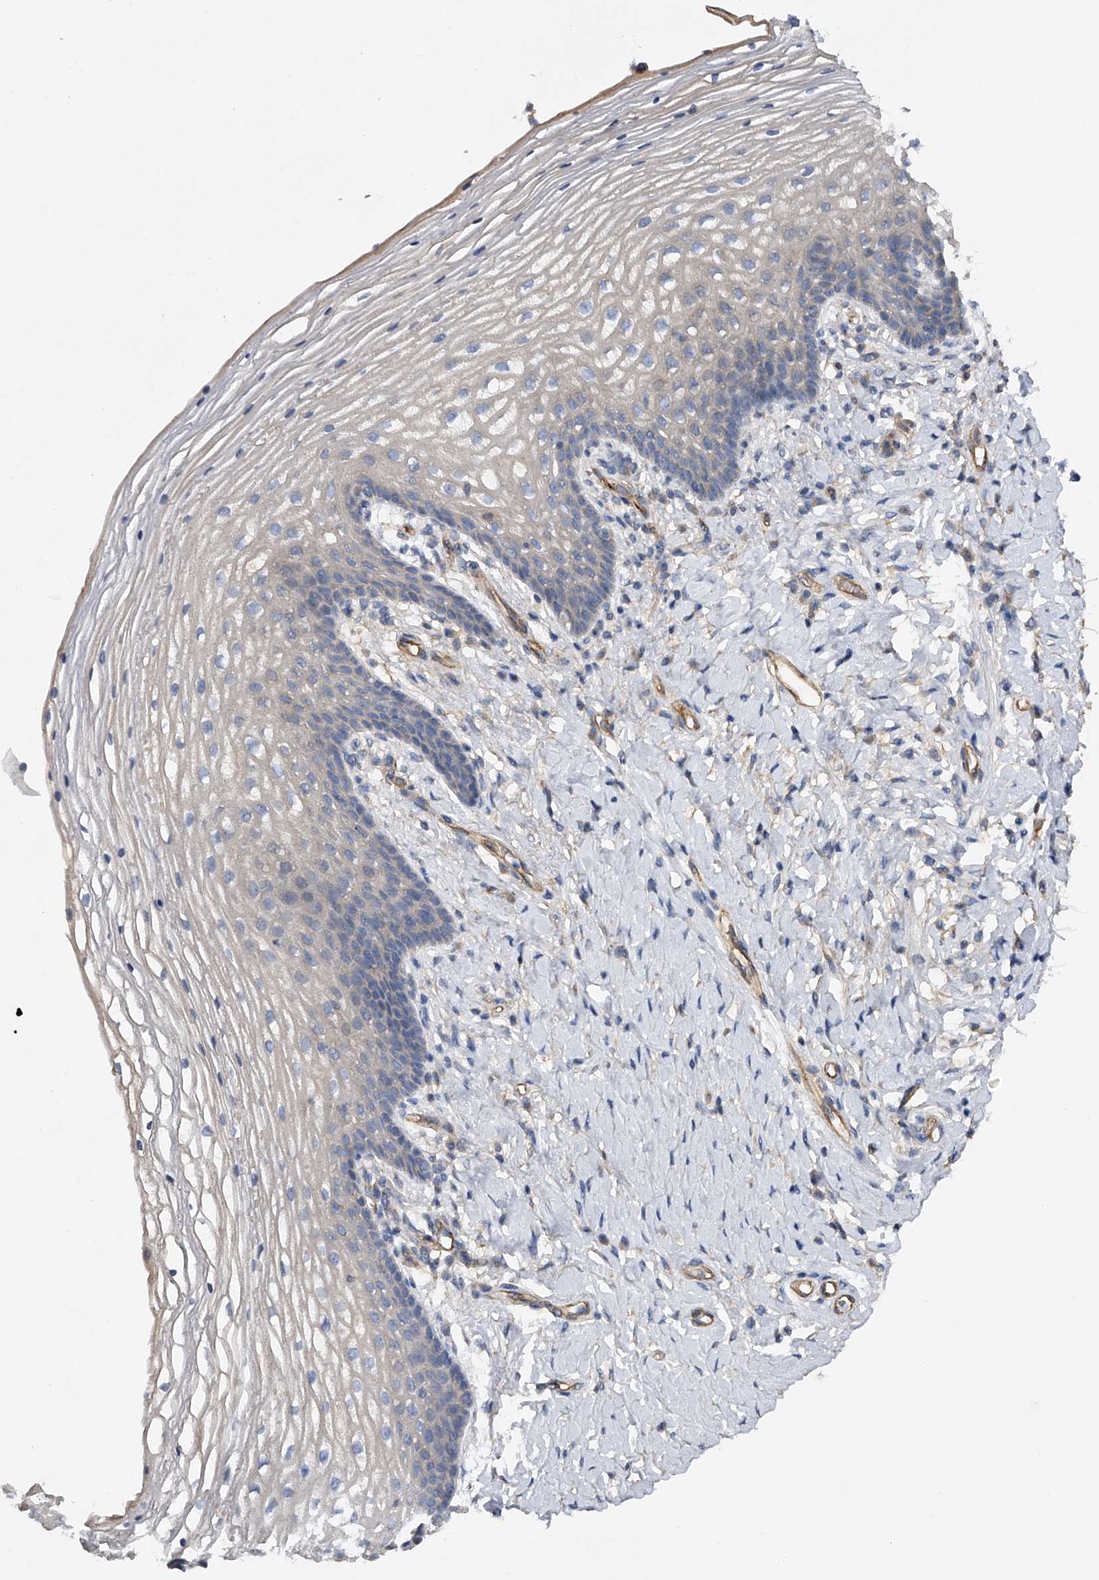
{"staining": {"intensity": "negative", "quantity": "none", "location": "none"}, "tissue": "vagina", "cell_type": "Squamous epithelial cells", "image_type": "normal", "snomed": [{"axis": "morphology", "description": "Normal tissue, NOS"}, {"axis": "topography", "description": "Vagina"}], "caption": "Immunohistochemistry of normal human vagina displays no staining in squamous epithelial cells.", "gene": "RWDD2A", "patient": {"sex": "female", "age": 60}}